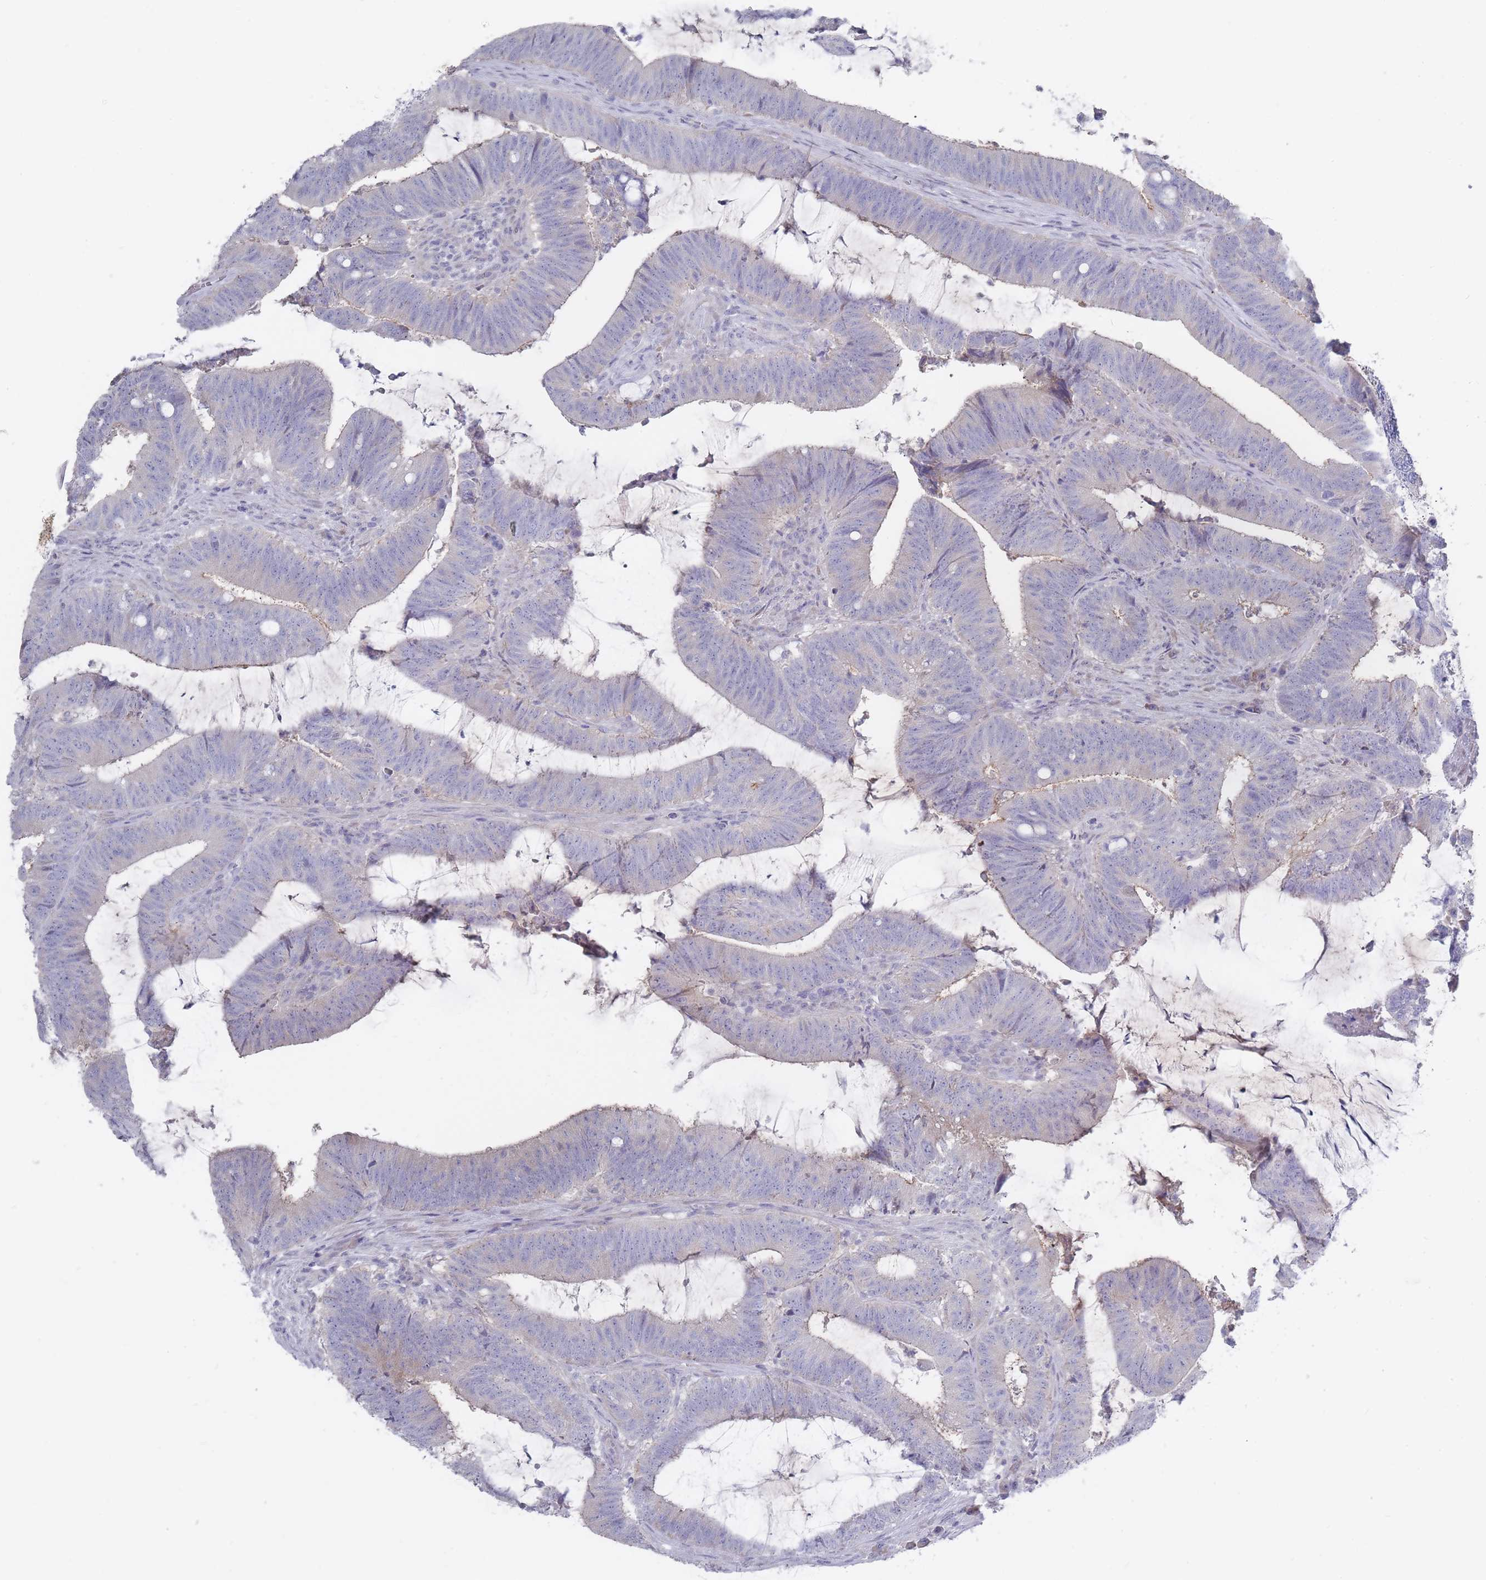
{"staining": {"intensity": "negative", "quantity": "none", "location": "none"}, "tissue": "colorectal cancer", "cell_type": "Tumor cells", "image_type": "cancer", "snomed": [{"axis": "morphology", "description": "Adenocarcinoma, NOS"}, {"axis": "topography", "description": "Colon"}], "caption": "This is an immunohistochemistry (IHC) micrograph of human adenocarcinoma (colorectal). There is no positivity in tumor cells.", "gene": "PIGU", "patient": {"sex": "female", "age": 43}}